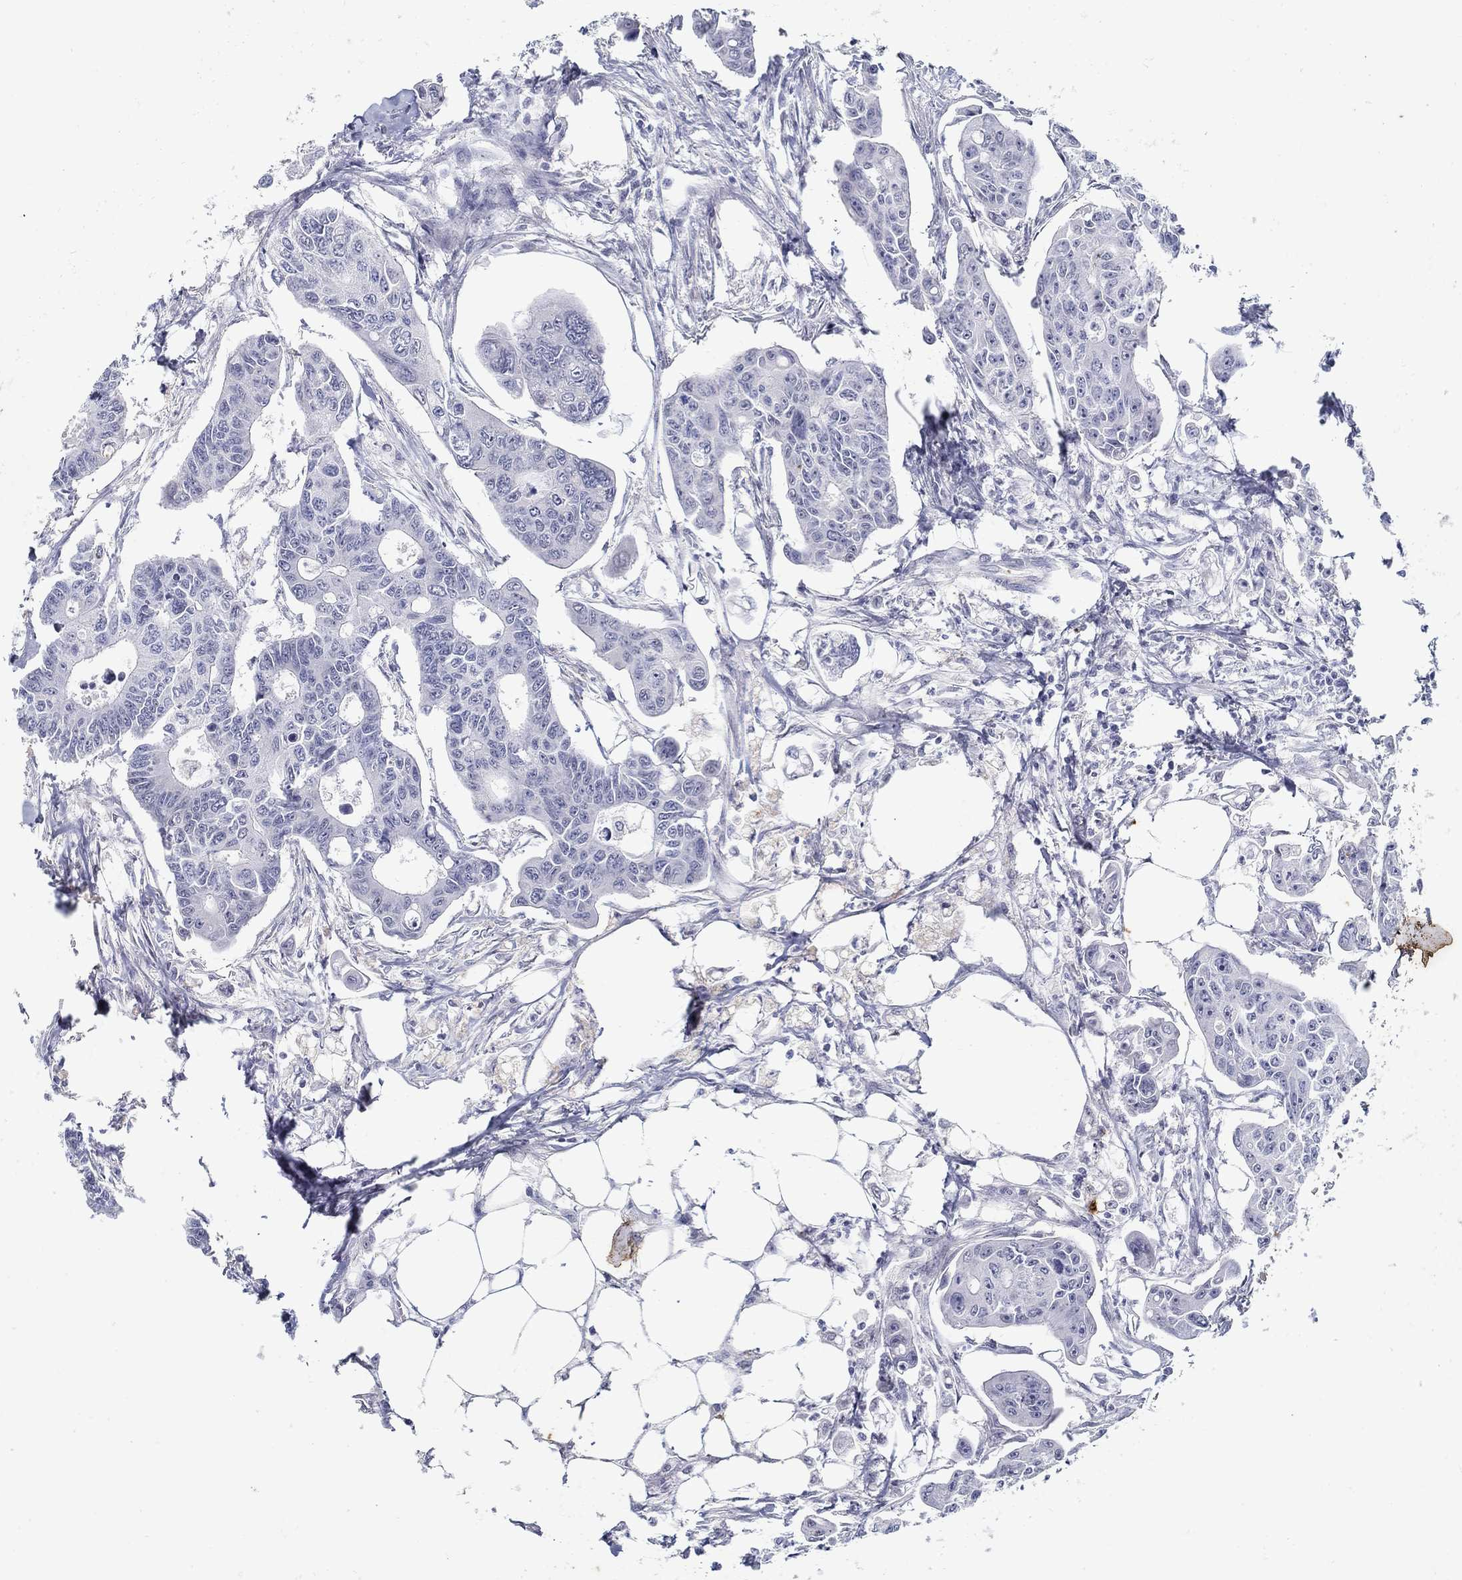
{"staining": {"intensity": "negative", "quantity": "none", "location": "none"}, "tissue": "colorectal cancer", "cell_type": "Tumor cells", "image_type": "cancer", "snomed": [{"axis": "morphology", "description": "Adenocarcinoma, NOS"}, {"axis": "topography", "description": "Colon"}], "caption": "DAB immunohistochemical staining of colorectal adenocarcinoma shows no significant staining in tumor cells.", "gene": "USP29", "patient": {"sex": "male", "age": 70}}